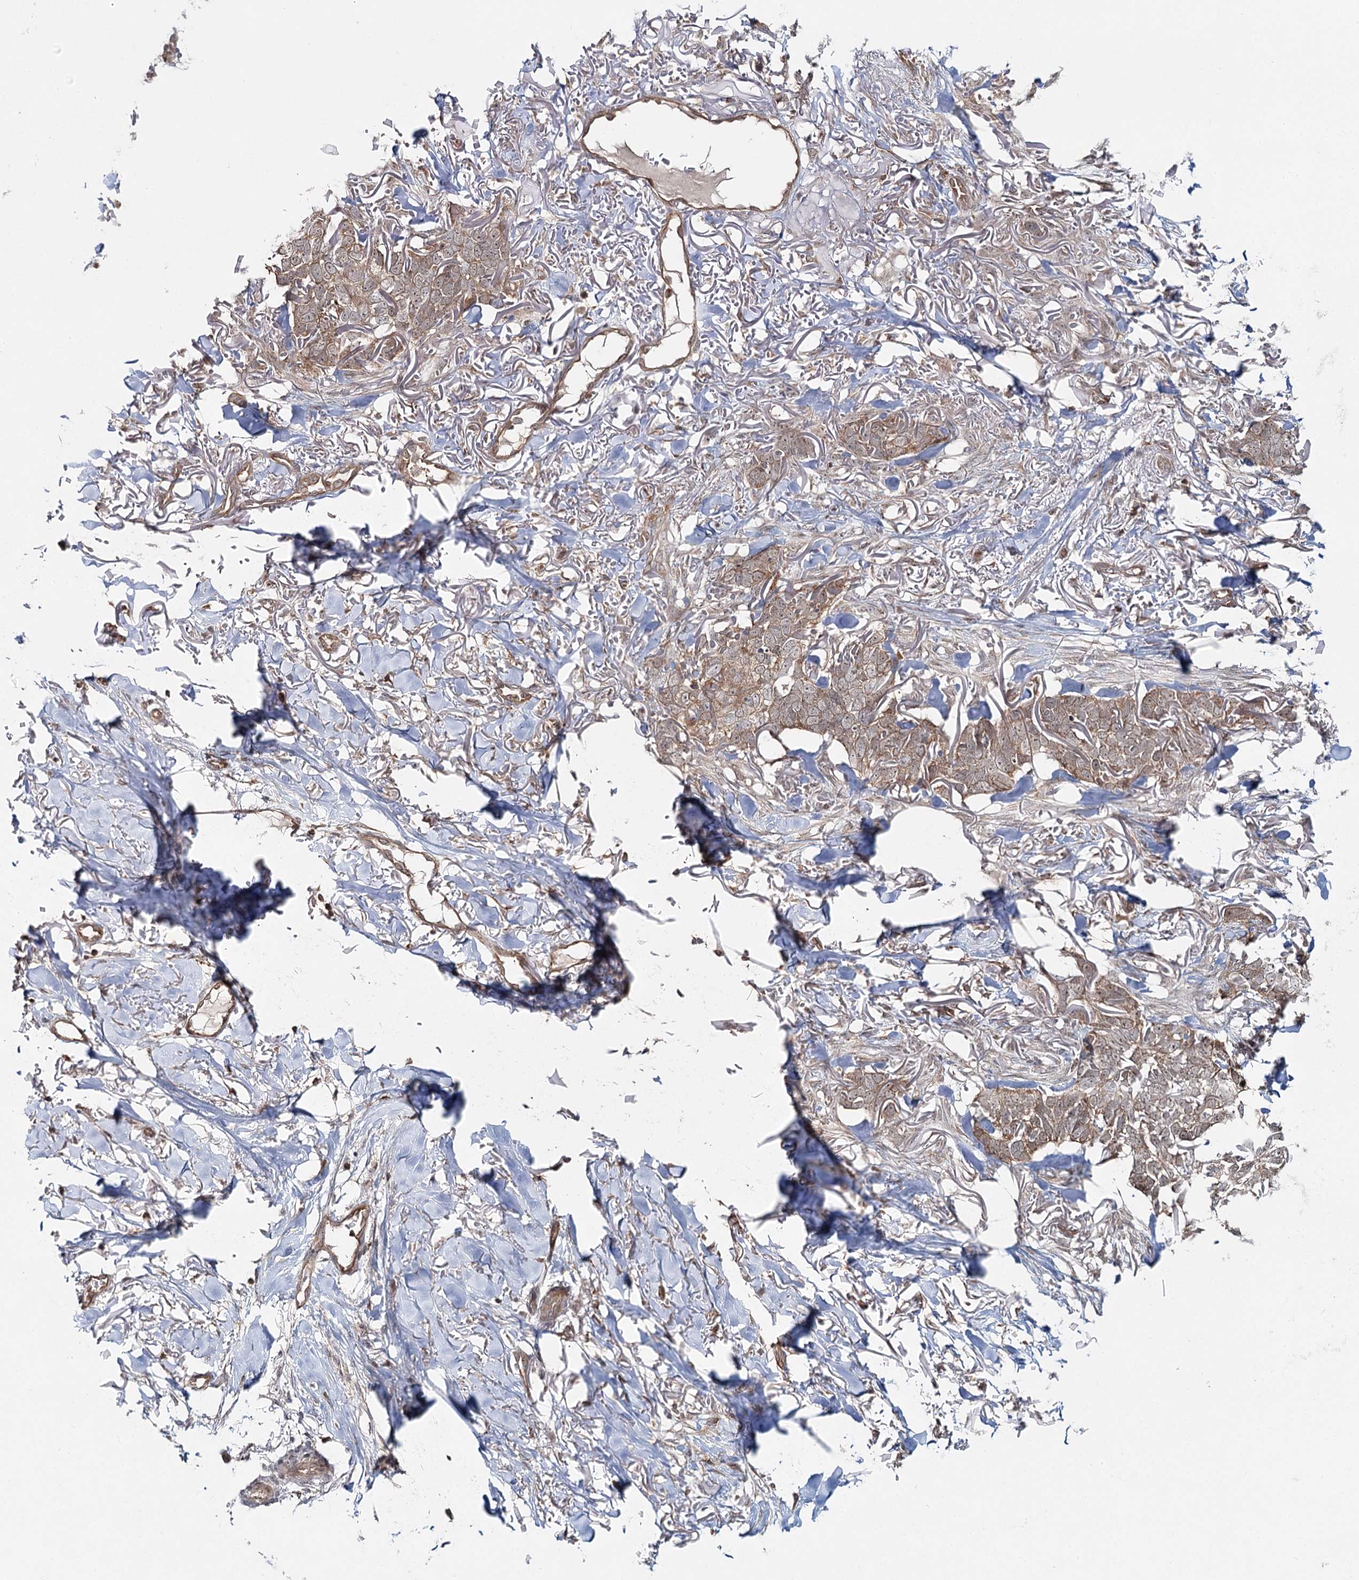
{"staining": {"intensity": "moderate", "quantity": ">75%", "location": "cytoplasmic/membranous"}, "tissue": "skin cancer", "cell_type": "Tumor cells", "image_type": "cancer", "snomed": [{"axis": "morphology", "description": "Normal tissue, NOS"}, {"axis": "morphology", "description": "Basal cell carcinoma"}, {"axis": "topography", "description": "Skin"}], "caption": "The micrograph reveals immunohistochemical staining of skin cancer (basal cell carcinoma). There is moderate cytoplasmic/membranous positivity is identified in about >75% of tumor cells.", "gene": "FAM120B", "patient": {"sex": "male", "age": 77}}